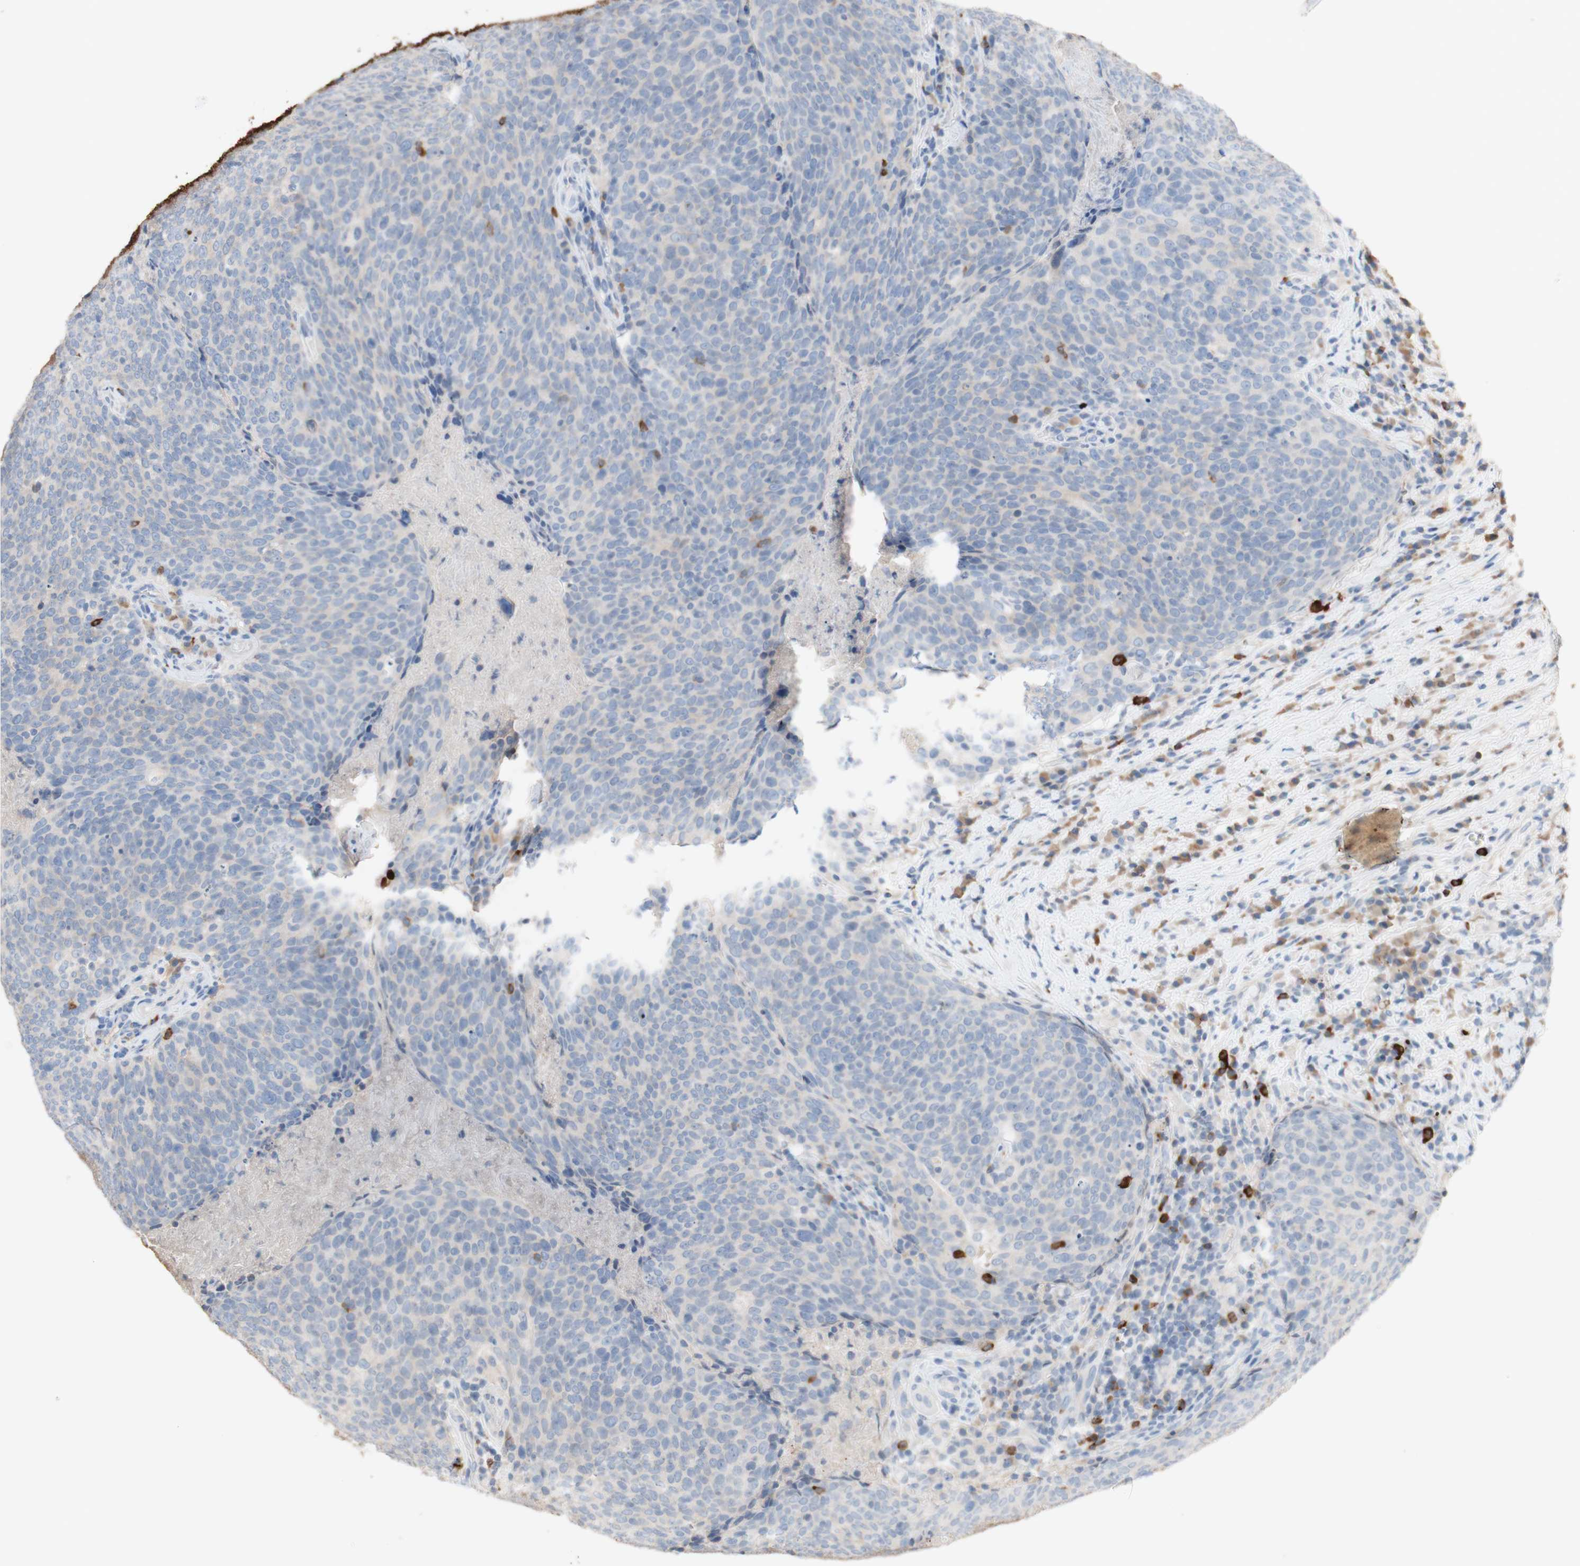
{"staining": {"intensity": "negative", "quantity": "none", "location": "none"}, "tissue": "head and neck cancer", "cell_type": "Tumor cells", "image_type": "cancer", "snomed": [{"axis": "morphology", "description": "Squamous cell carcinoma, NOS"}, {"axis": "morphology", "description": "Squamous cell carcinoma, metastatic, NOS"}, {"axis": "topography", "description": "Lymph node"}, {"axis": "topography", "description": "Head-Neck"}], "caption": "A histopathology image of human head and neck cancer is negative for staining in tumor cells.", "gene": "PACSIN1", "patient": {"sex": "male", "age": 62}}